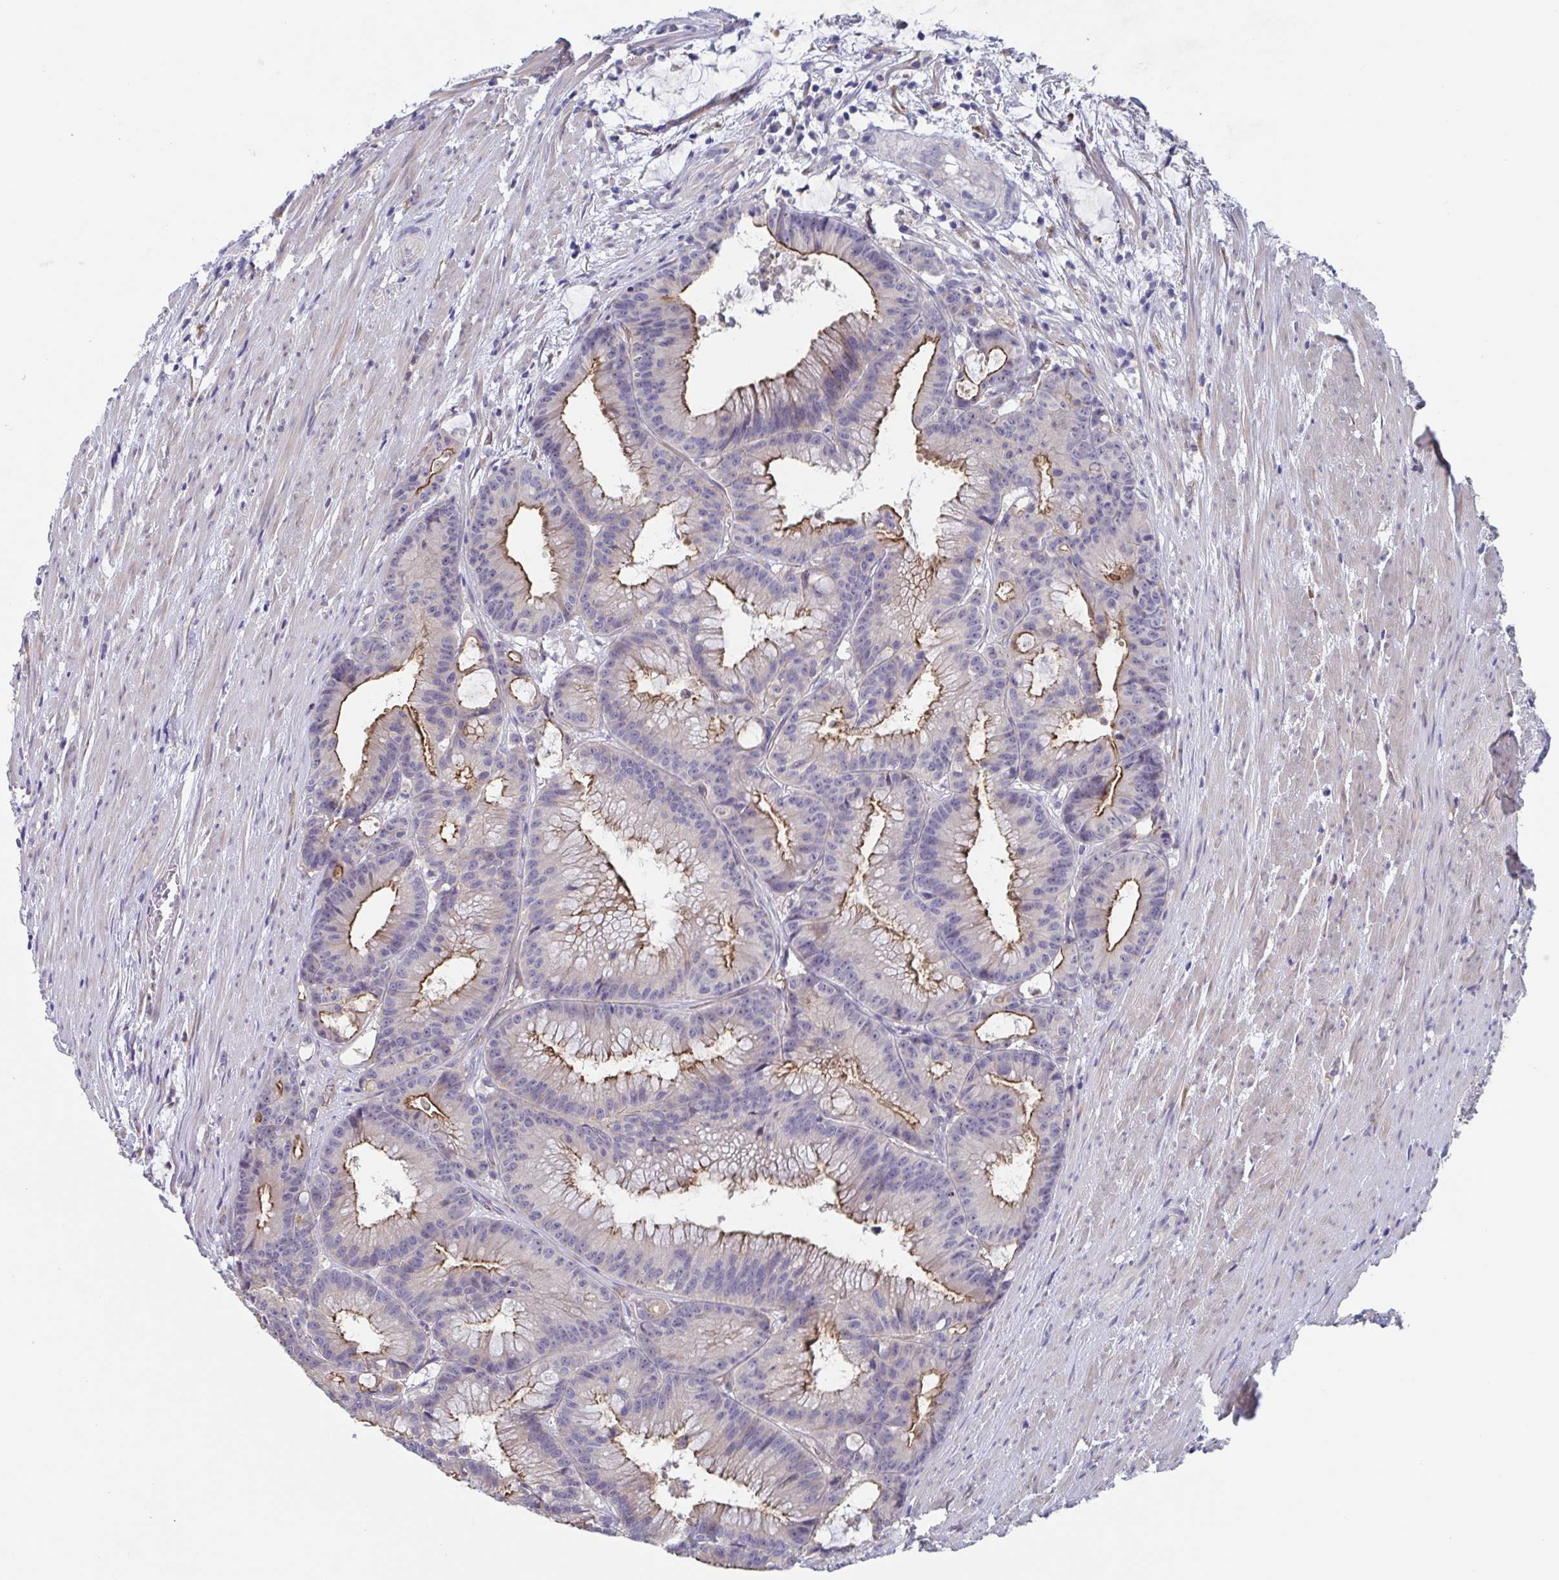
{"staining": {"intensity": "strong", "quantity": "25%-75%", "location": "cytoplasmic/membranous"}, "tissue": "colorectal cancer", "cell_type": "Tumor cells", "image_type": "cancer", "snomed": [{"axis": "morphology", "description": "Adenocarcinoma, NOS"}, {"axis": "topography", "description": "Colon"}], "caption": "Human colorectal adenocarcinoma stained with a brown dye displays strong cytoplasmic/membranous positive positivity in about 25%-75% of tumor cells.", "gene": "ST14", "patient": {"sex": "female", "age": 78}}